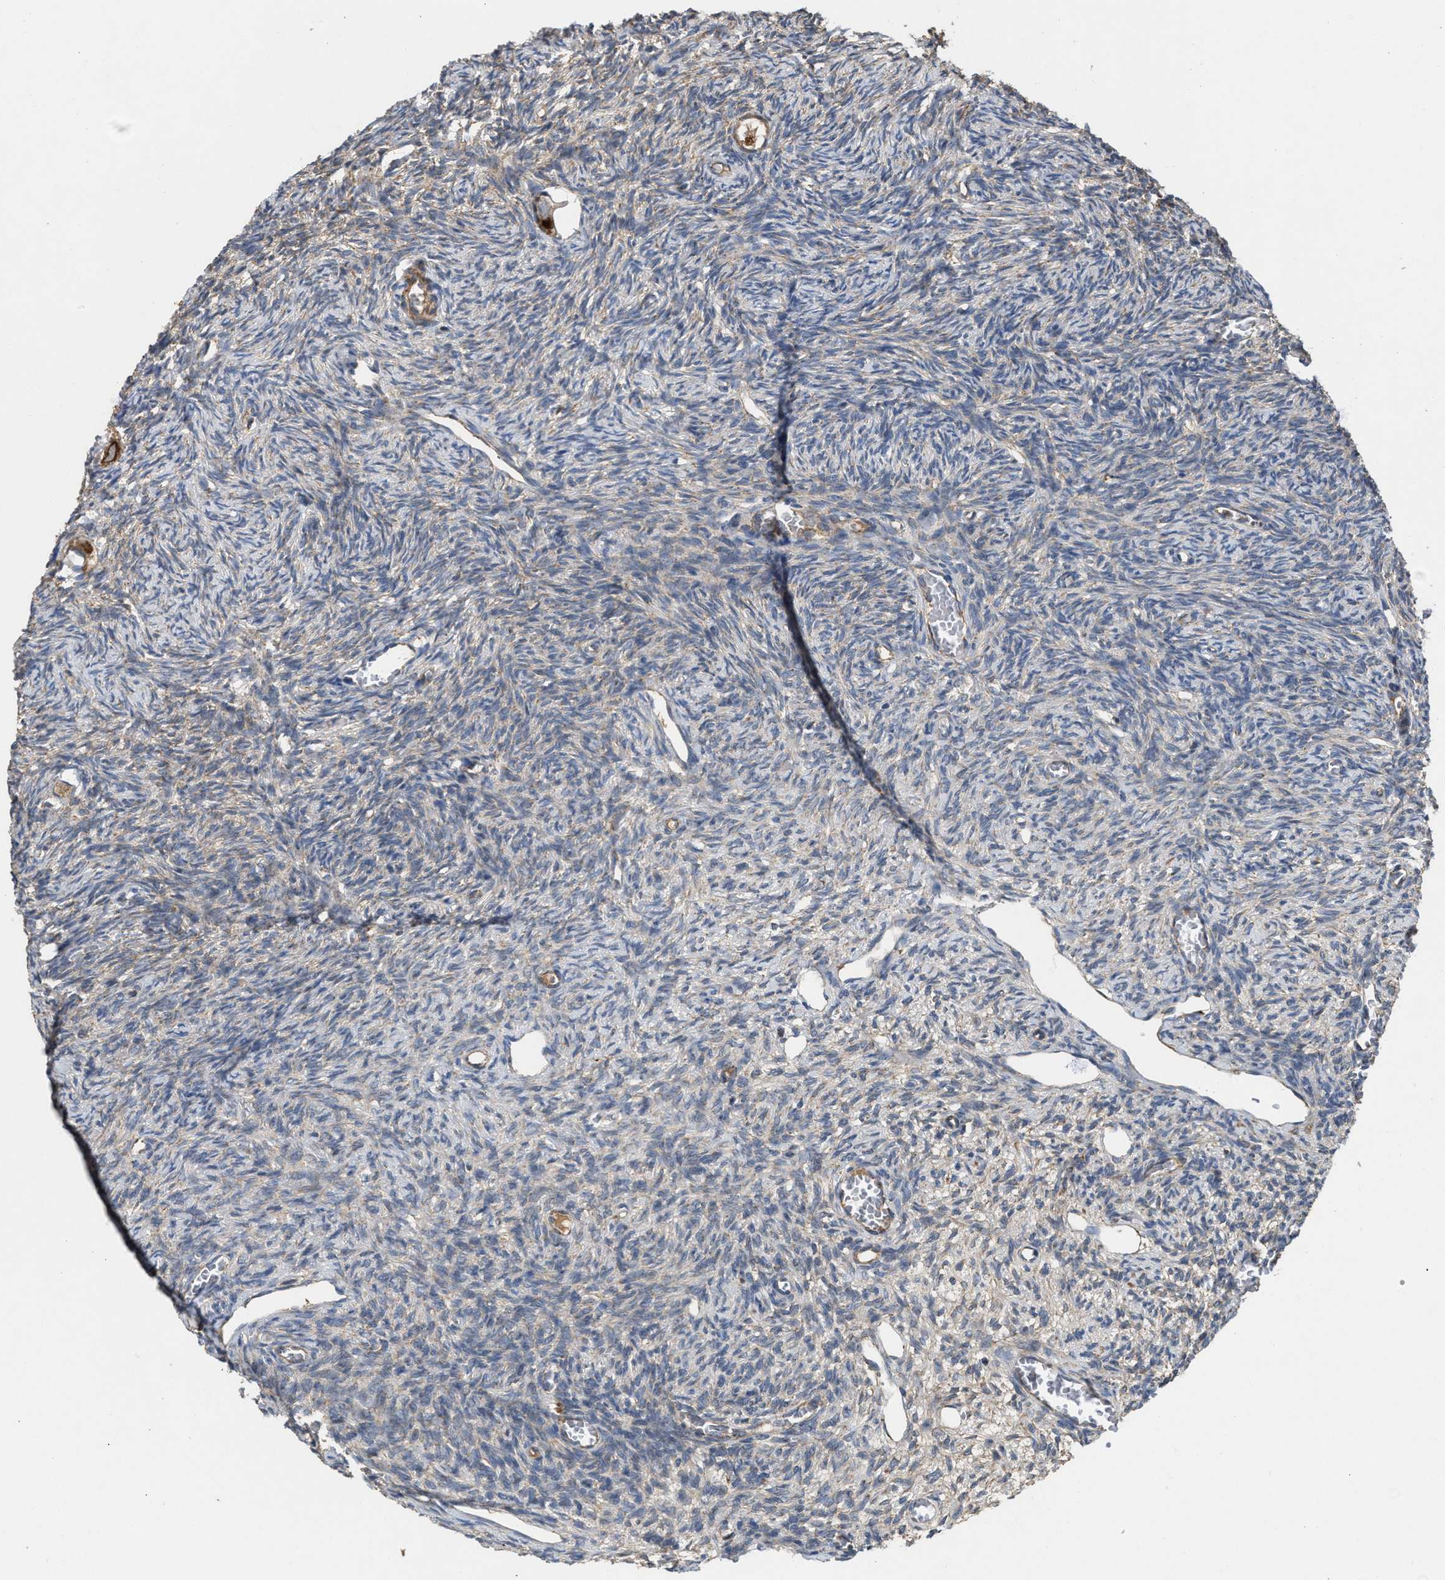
{"staining": {"intensity": "moderate", "quantity": ">75%", "location": "cytoplasmic/membranous"}, "tissue": "ovary", "cell_type": "Follicle cells", "image_type": "normal", "snomed": [{"axis": "morphology", "description": "Normal tissue, NOS"}, {"axis": "topography", "description": "Ovary"}], "caption": "Protein expression analysis of benign ovary shows moderate cytoplasmic/membranous staining in approximately >75% of follicle cells. (DAB IHC with brightfield microscopy, high magnification).", "gene": "TACO1", "patient": {"sex": "female", "age": 27}}